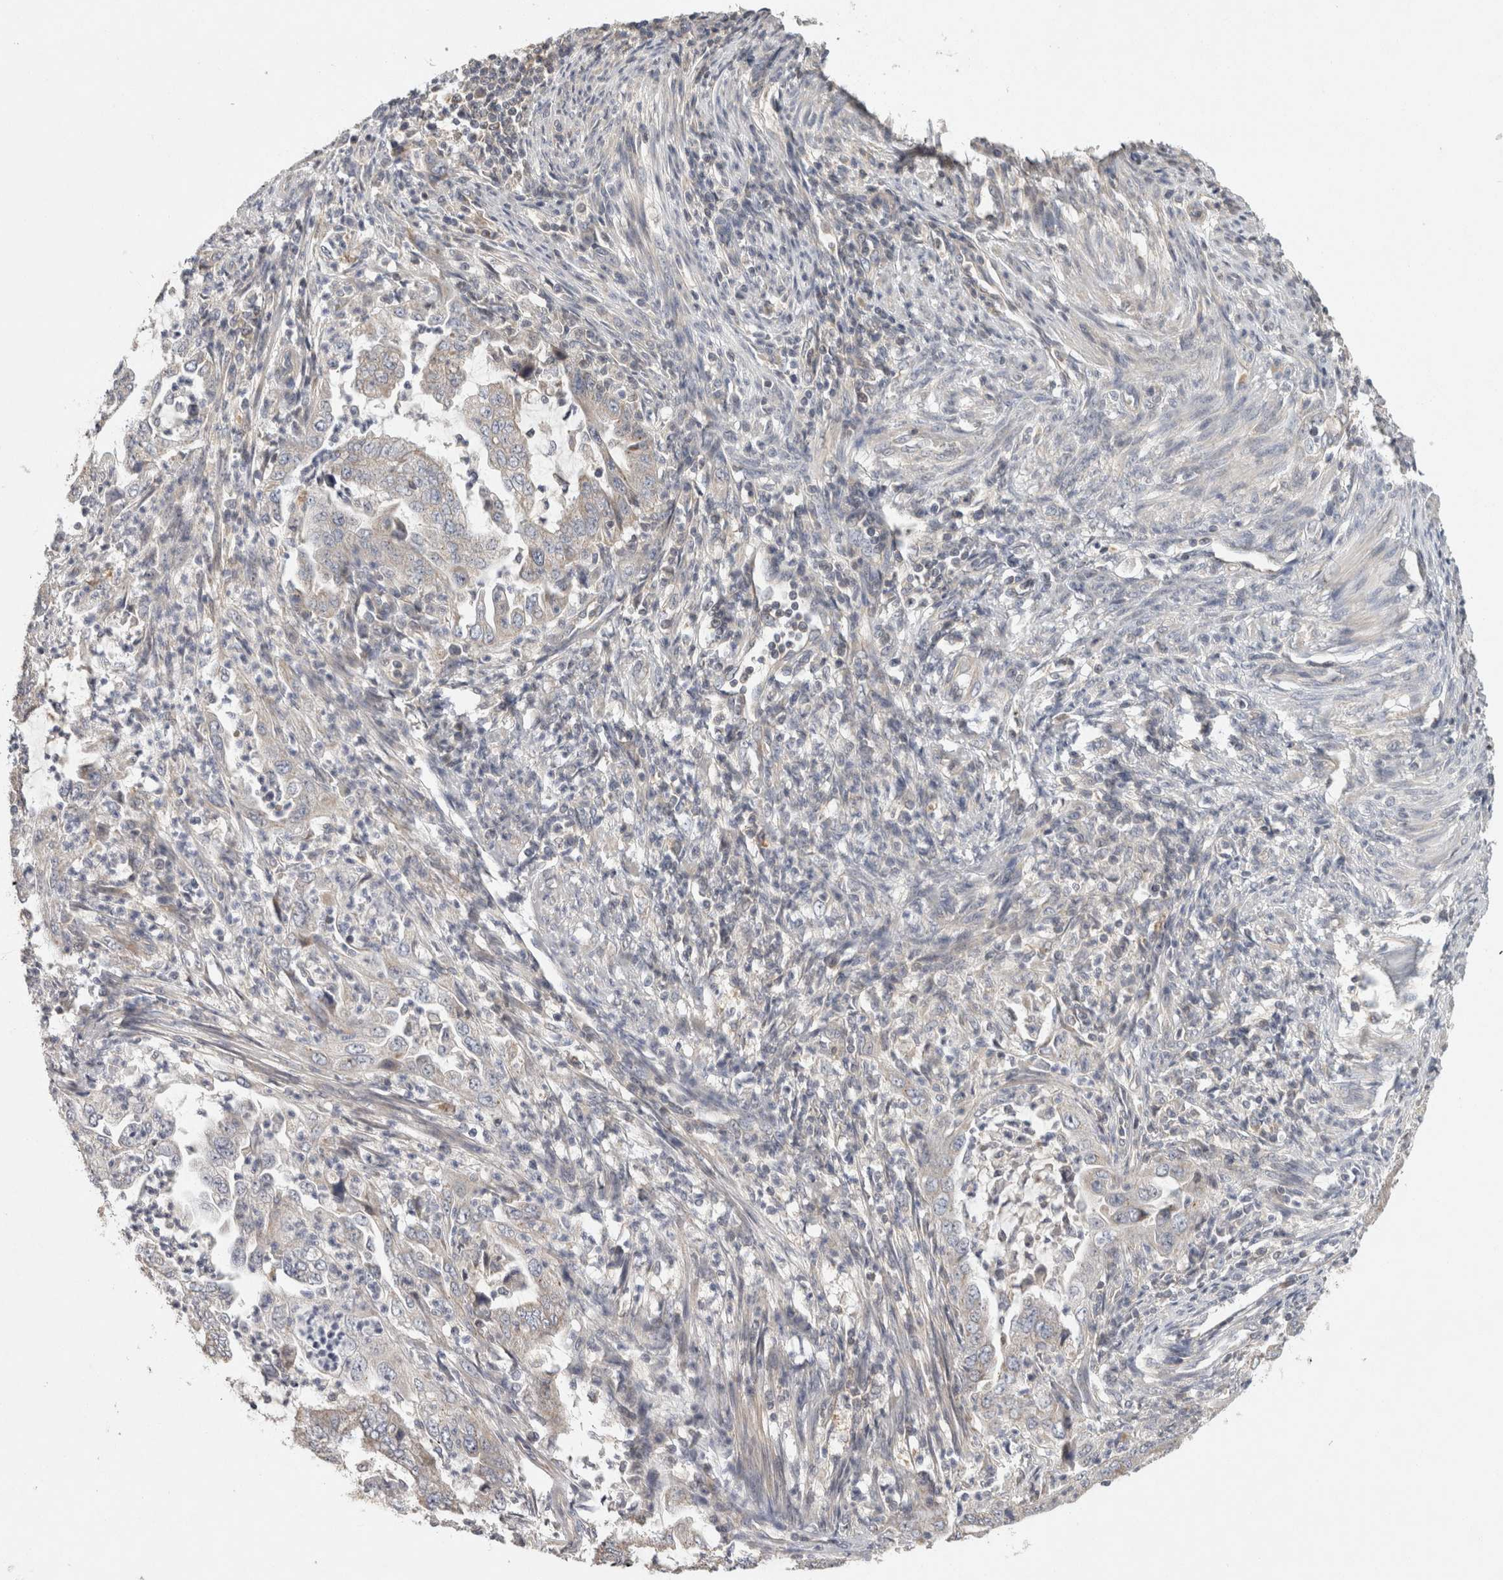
{"staining": {"intensity": "negative", "quantity": "none", "location": "none"}, "tissue": "endometrial cancer", "cell_type": "Tumor cells", "image_type": "cancer", "snomed": [{"axis": "morphology", "description": "Adenocarcinoma, NOS"}, {"axis": "topography", "description": "Endometrium"}], "caption": "Image shows no significant protein expression in tumor cells of adenocarcinoma (endometrial).", "gene": "ACAT2", "patient": {"sex": "female", "age": 51}}